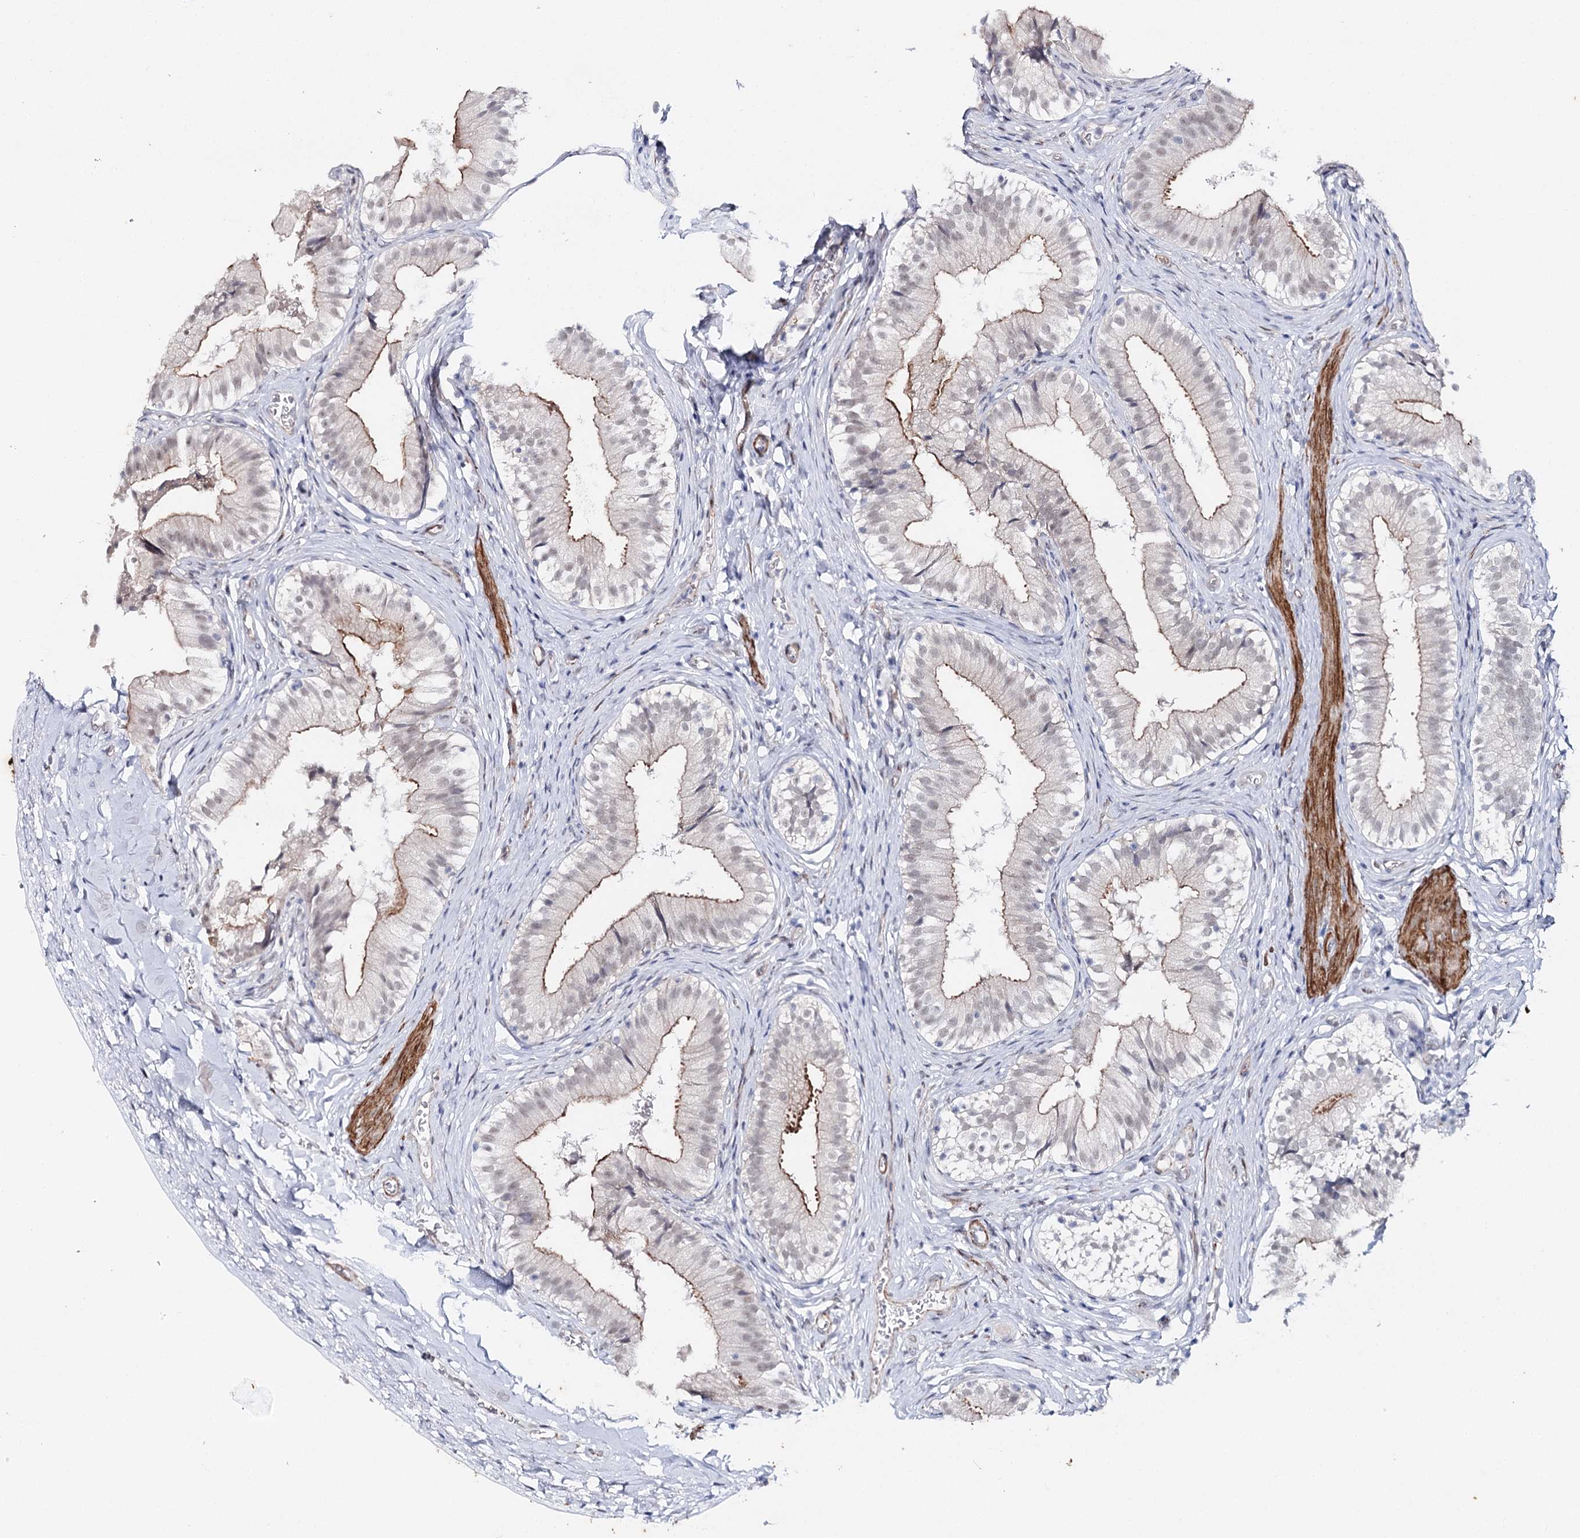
{"staining": {"intensity": "moderate", "quantity": "25%-75%", "location": "cytoplasmic/membranous"}, "tissue": "gallbladder", "cell_type": "Glandular cells", "image_type": "normal", "snomed": [{"axis": "morphology", "description": "Normal tissue, NOS"}, {"axis": "topography", "description": "Gallbladder"}], "caption": "Approximately 25%-75% of glandular cells in normal human gallbladder display moderate cytoplasmic/membranous protein expression as visualized by brown immunohistochemical staining.", "gene": "AGXT2", "patient": {"sex": "female", "age": 47}}